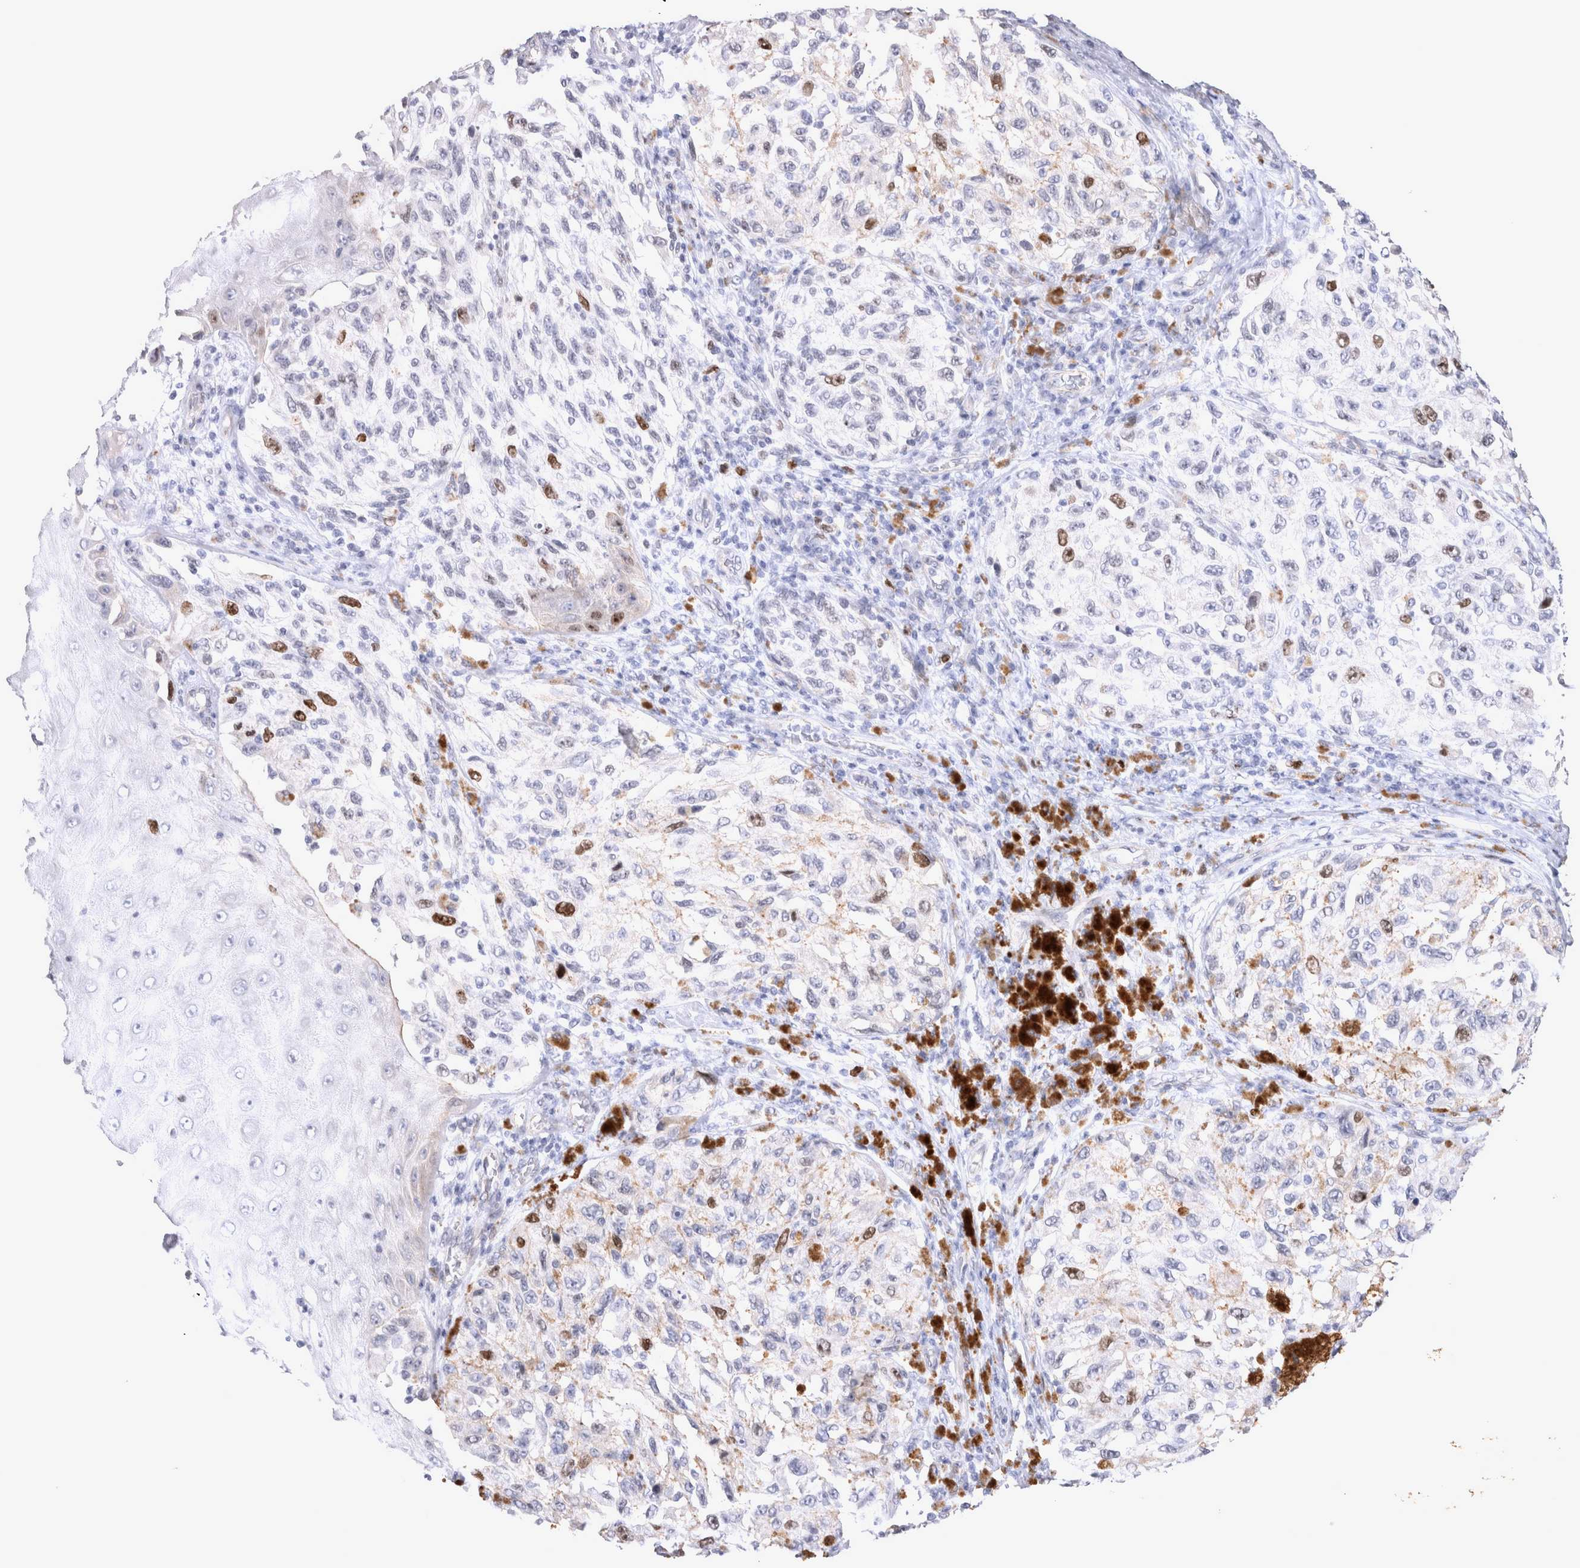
{"staining": {"intensity": "moderate", "quantity": "<25%", "location": "nuclear"}, "tissue": "melanoma", "cell_type": "Tumor cells", "image_type": "cancer", "snomed": [{"axis": "morphology", "description": "Malignant melanoma, NOS"}, {"axis": "topography", "description": "Skin"}], "caption": "Human melanoma stained with a protein marker exhibits moderate staining in tumor cells.", "gene": "KIF18B", "patient": {"sex": "female", "age": 73}}